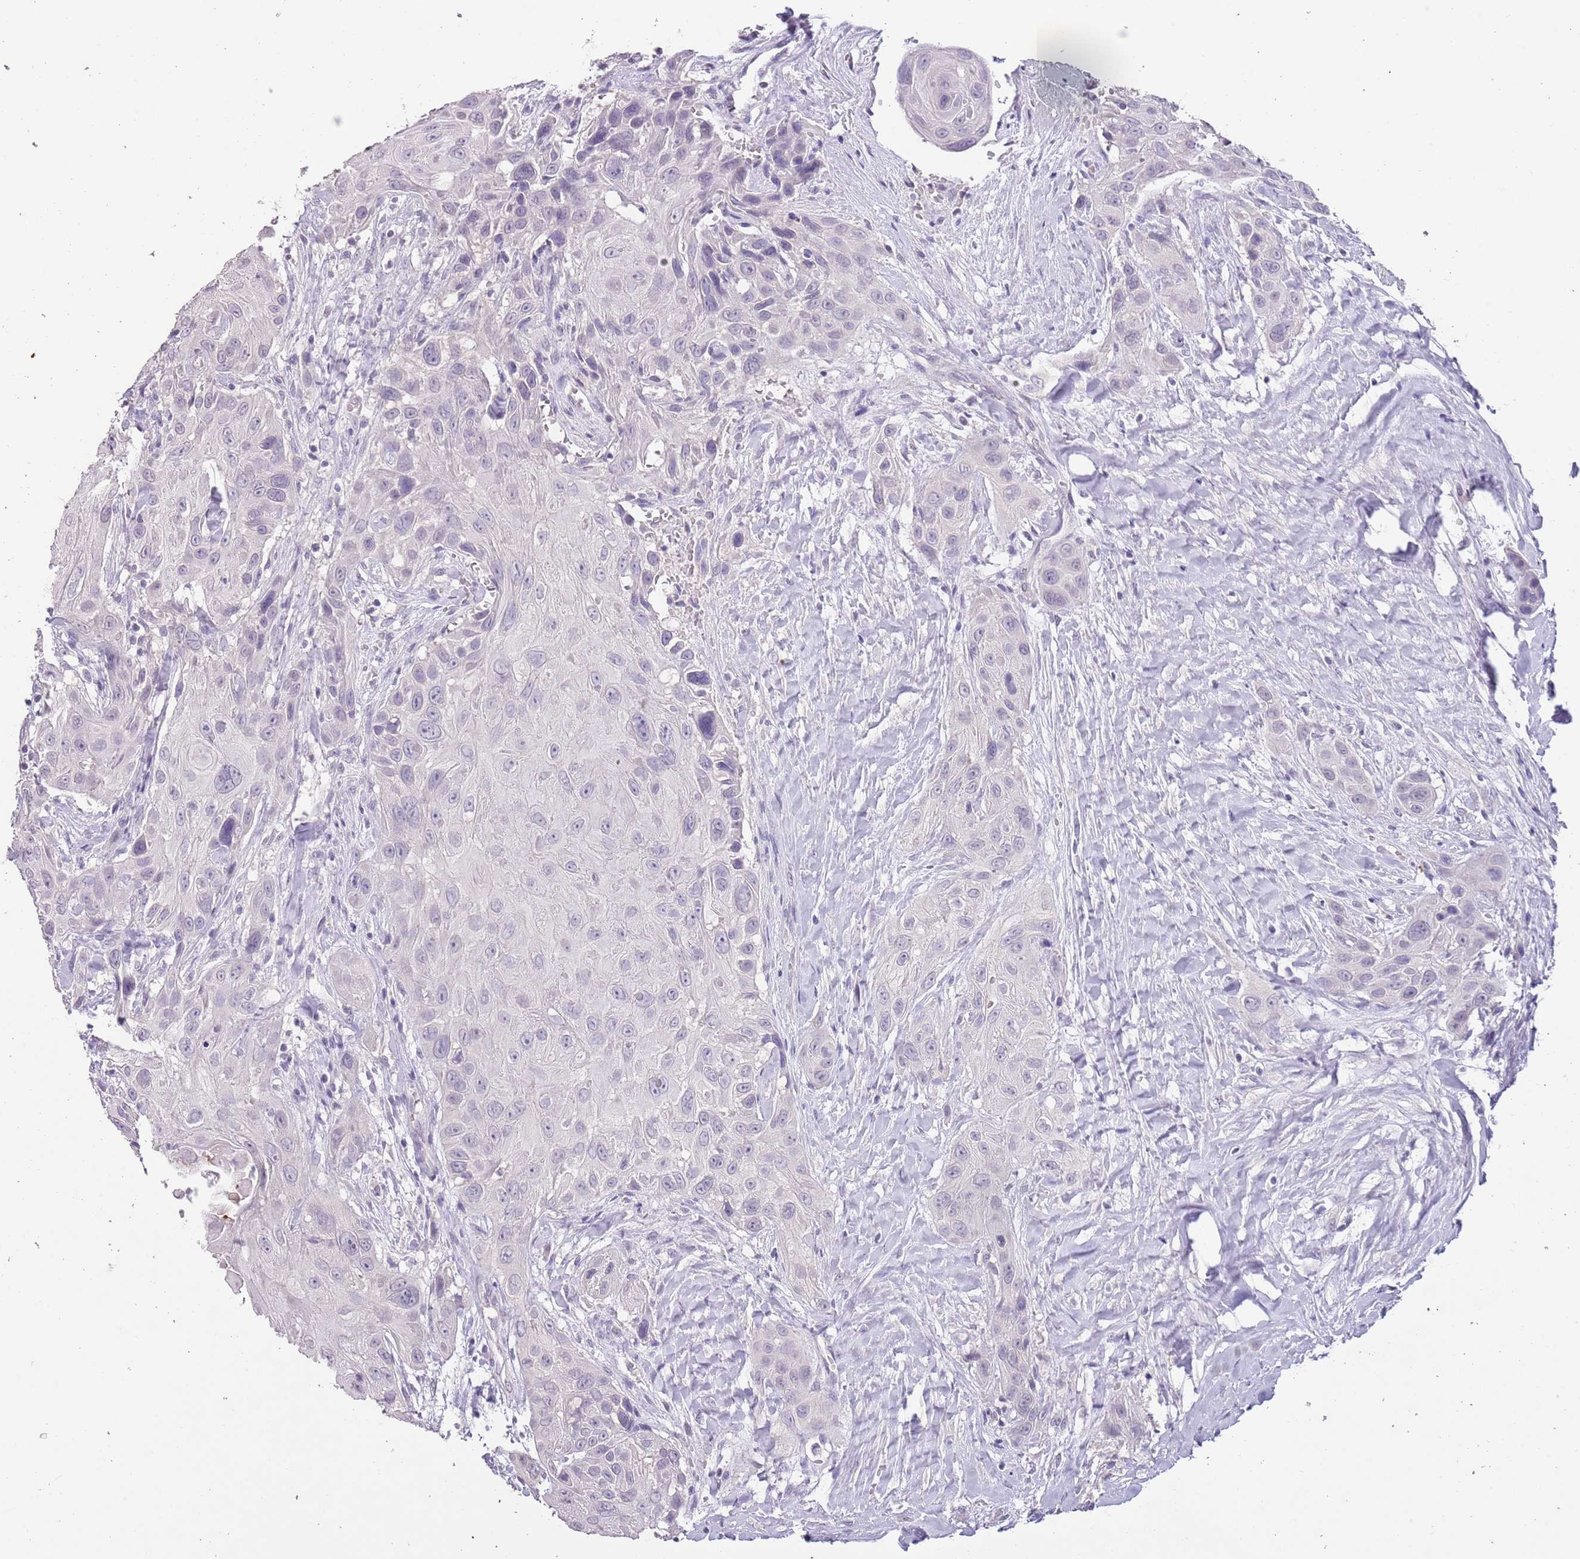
{"staining": {"intensity": "negative", "quantity": "none", "location": "none"}, "tissue": "head and neck cancer", "cell_type": "Tumor cells", "image_type": "cancer", "snomed": [{"axis": "morphology", "description": "Squamous cell carcinoma, NOS"}, {"axis": "topography", "description": "Head-Neck"}], "caption": "DAB immunohistochemical staining of head and neck cancer demonstrates no significant expression in tumor cells. Nuclei are stained in blue.", "gene": "SLC35E3", "patient": {"sex": "male", "age": 81}}